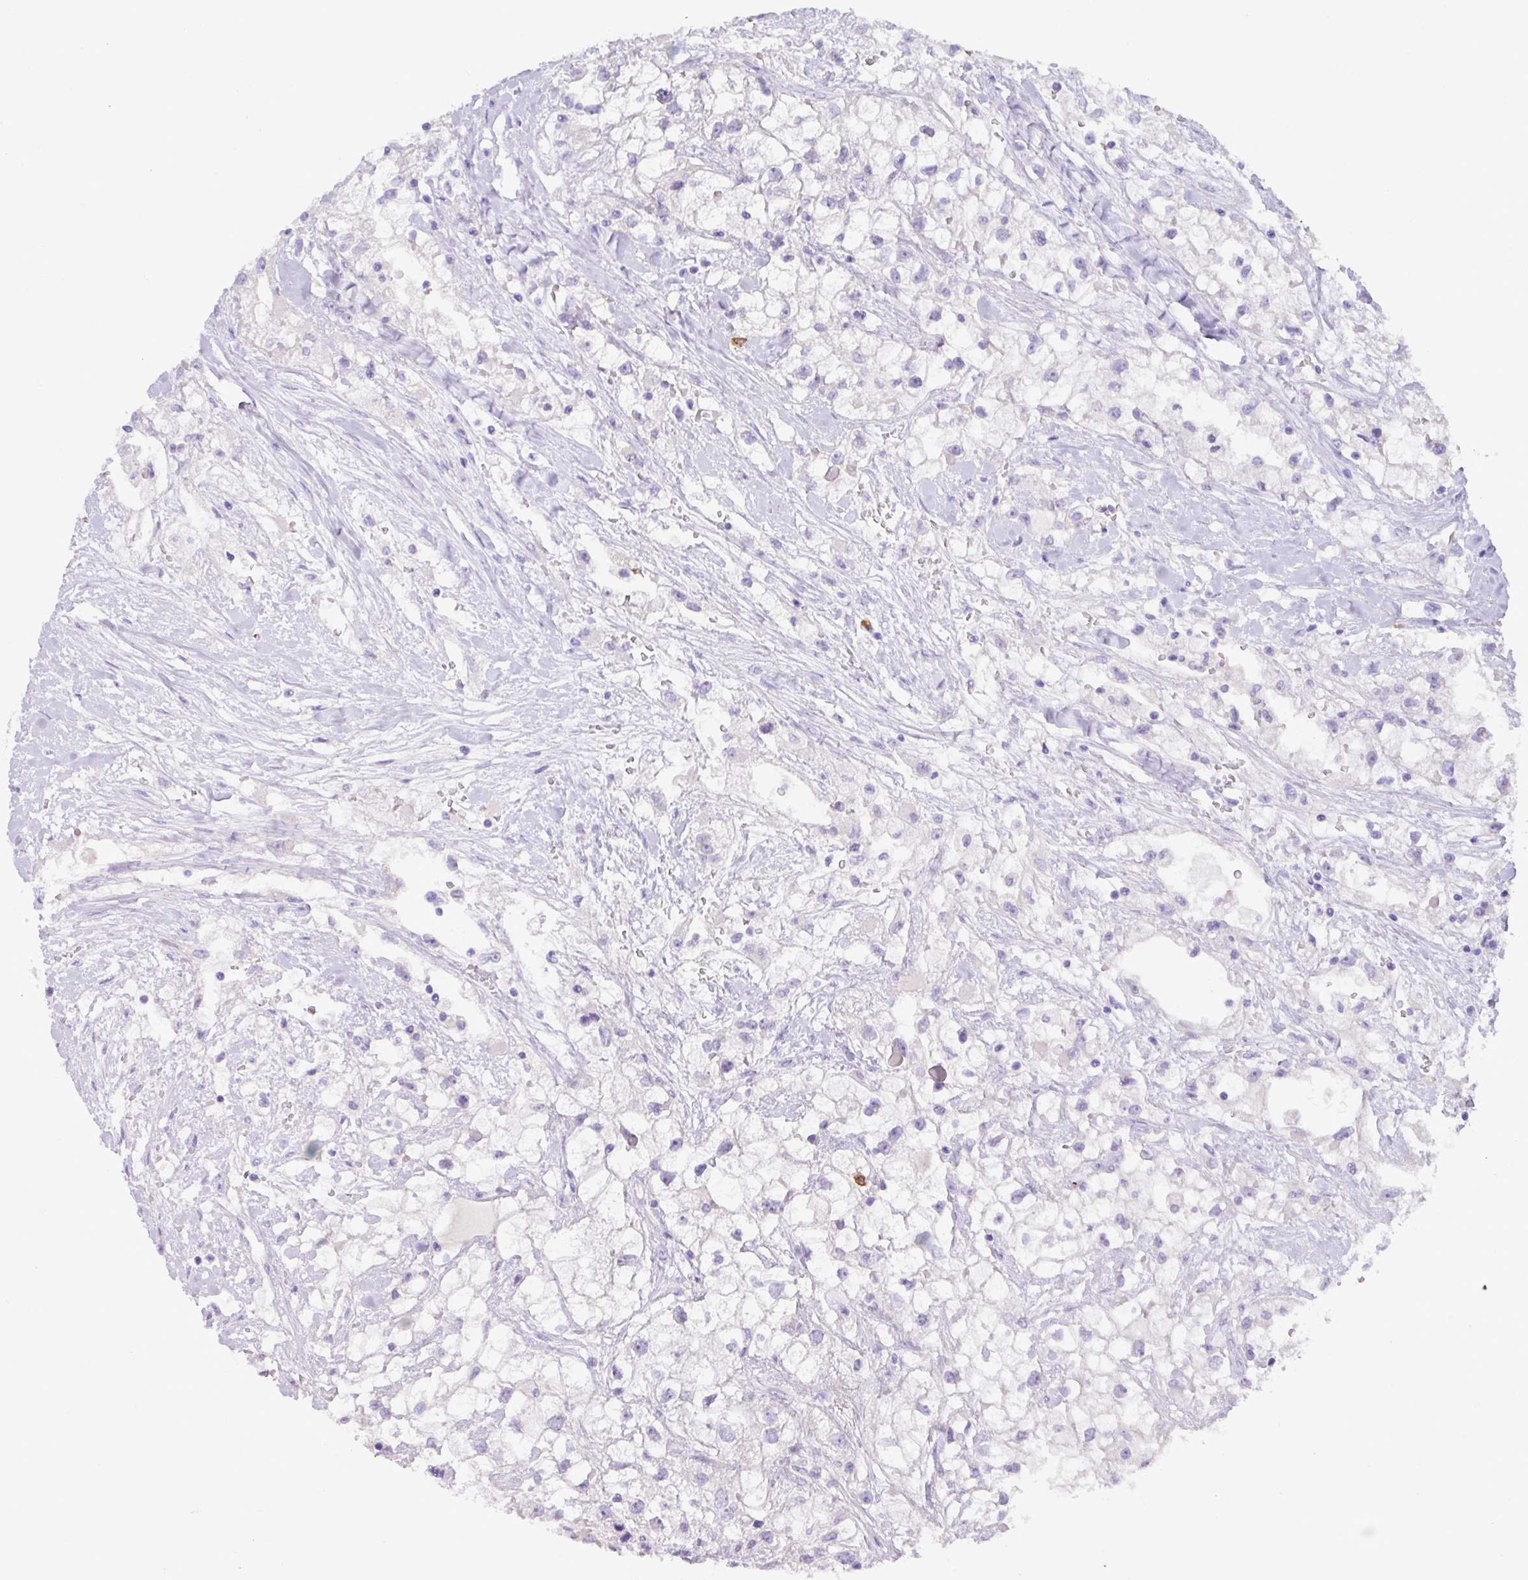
{"staining": {"intensity": "negative", "quantity": "none", "location": "none"}, "tissue": "renal cancer", "cell_type": "Tumor cells", "image_type": "cancer", "snomed": [{"axis": "morphology", "description": "Adenocarcinoma, NOS"}, {"axis": "topography", "description": "Kidney"}], "caption": "This is an immunohistochemistry photomicrograph of human renal adenocarcinoma. There is no staining in tumor cells.", "gene": "MRM2", "patient": {"sex": "male", "age": 59}}